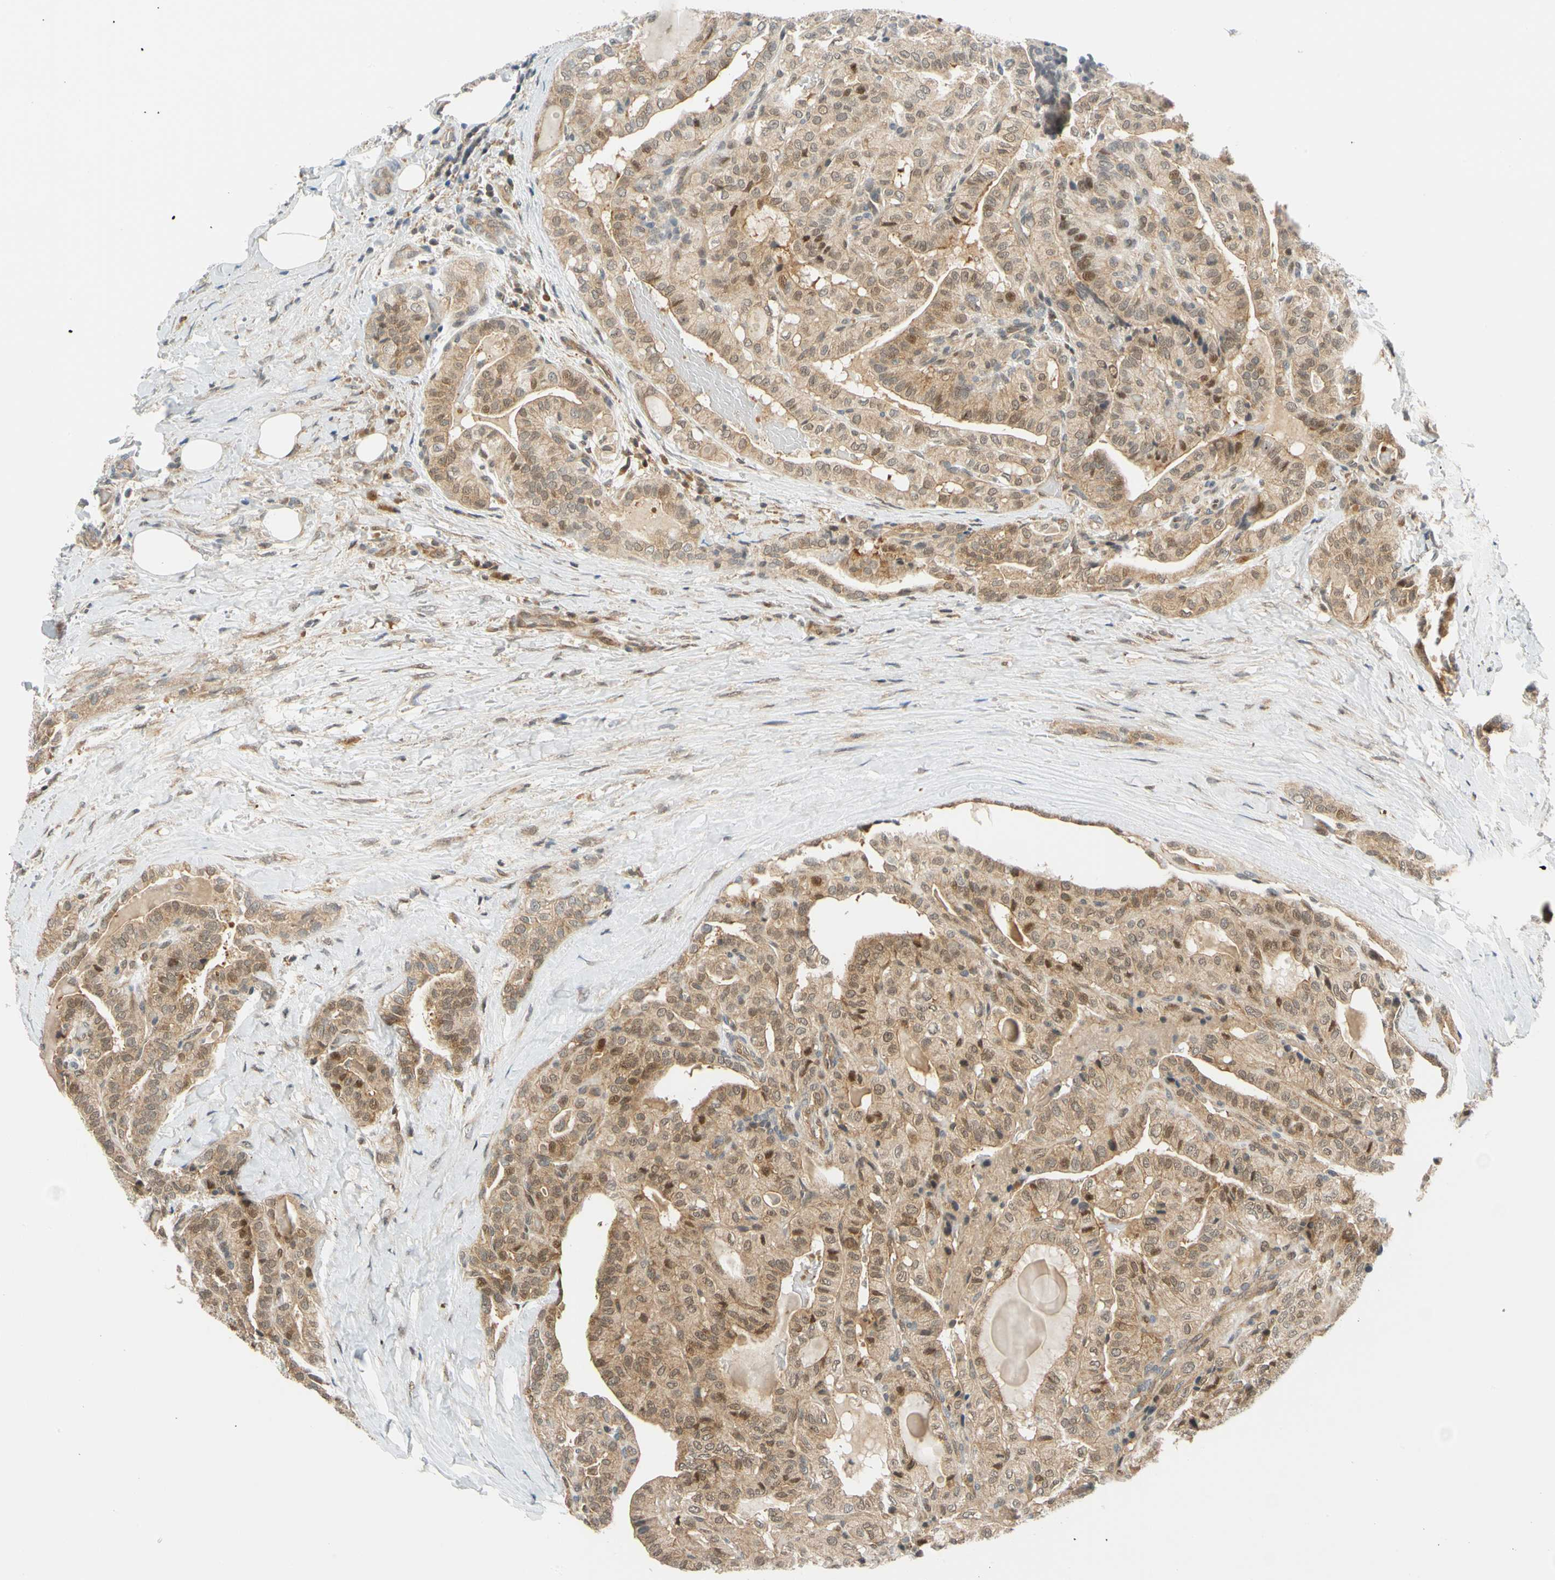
{"staining": {"intensity": "moderate", "quantity": ">75%", "location": "cytoplasmic/membranous"}, "tissue": "thyroid cancer", "cell_type": "Tumor cells", "image_type": "cancer", "snomed": [{"axis": "morphology", "description": "Papillary adenocarcinoma, NOS"}, {"axis": "topography", "description": "Thyroid gland"}], "caption": "IHC photomicrograph of neoplastic tissue: thyroid cancer (papillary adenocarcinoma) stained using IHC reveals medium levels of moderate protein expression localized specifically in the cytoplasmic/membranous of tumor cells, appearing as a cytoplasmic/membranous brown color.", "gene": "MAPK9", "patient": {"sex": "male", "age": 77}}